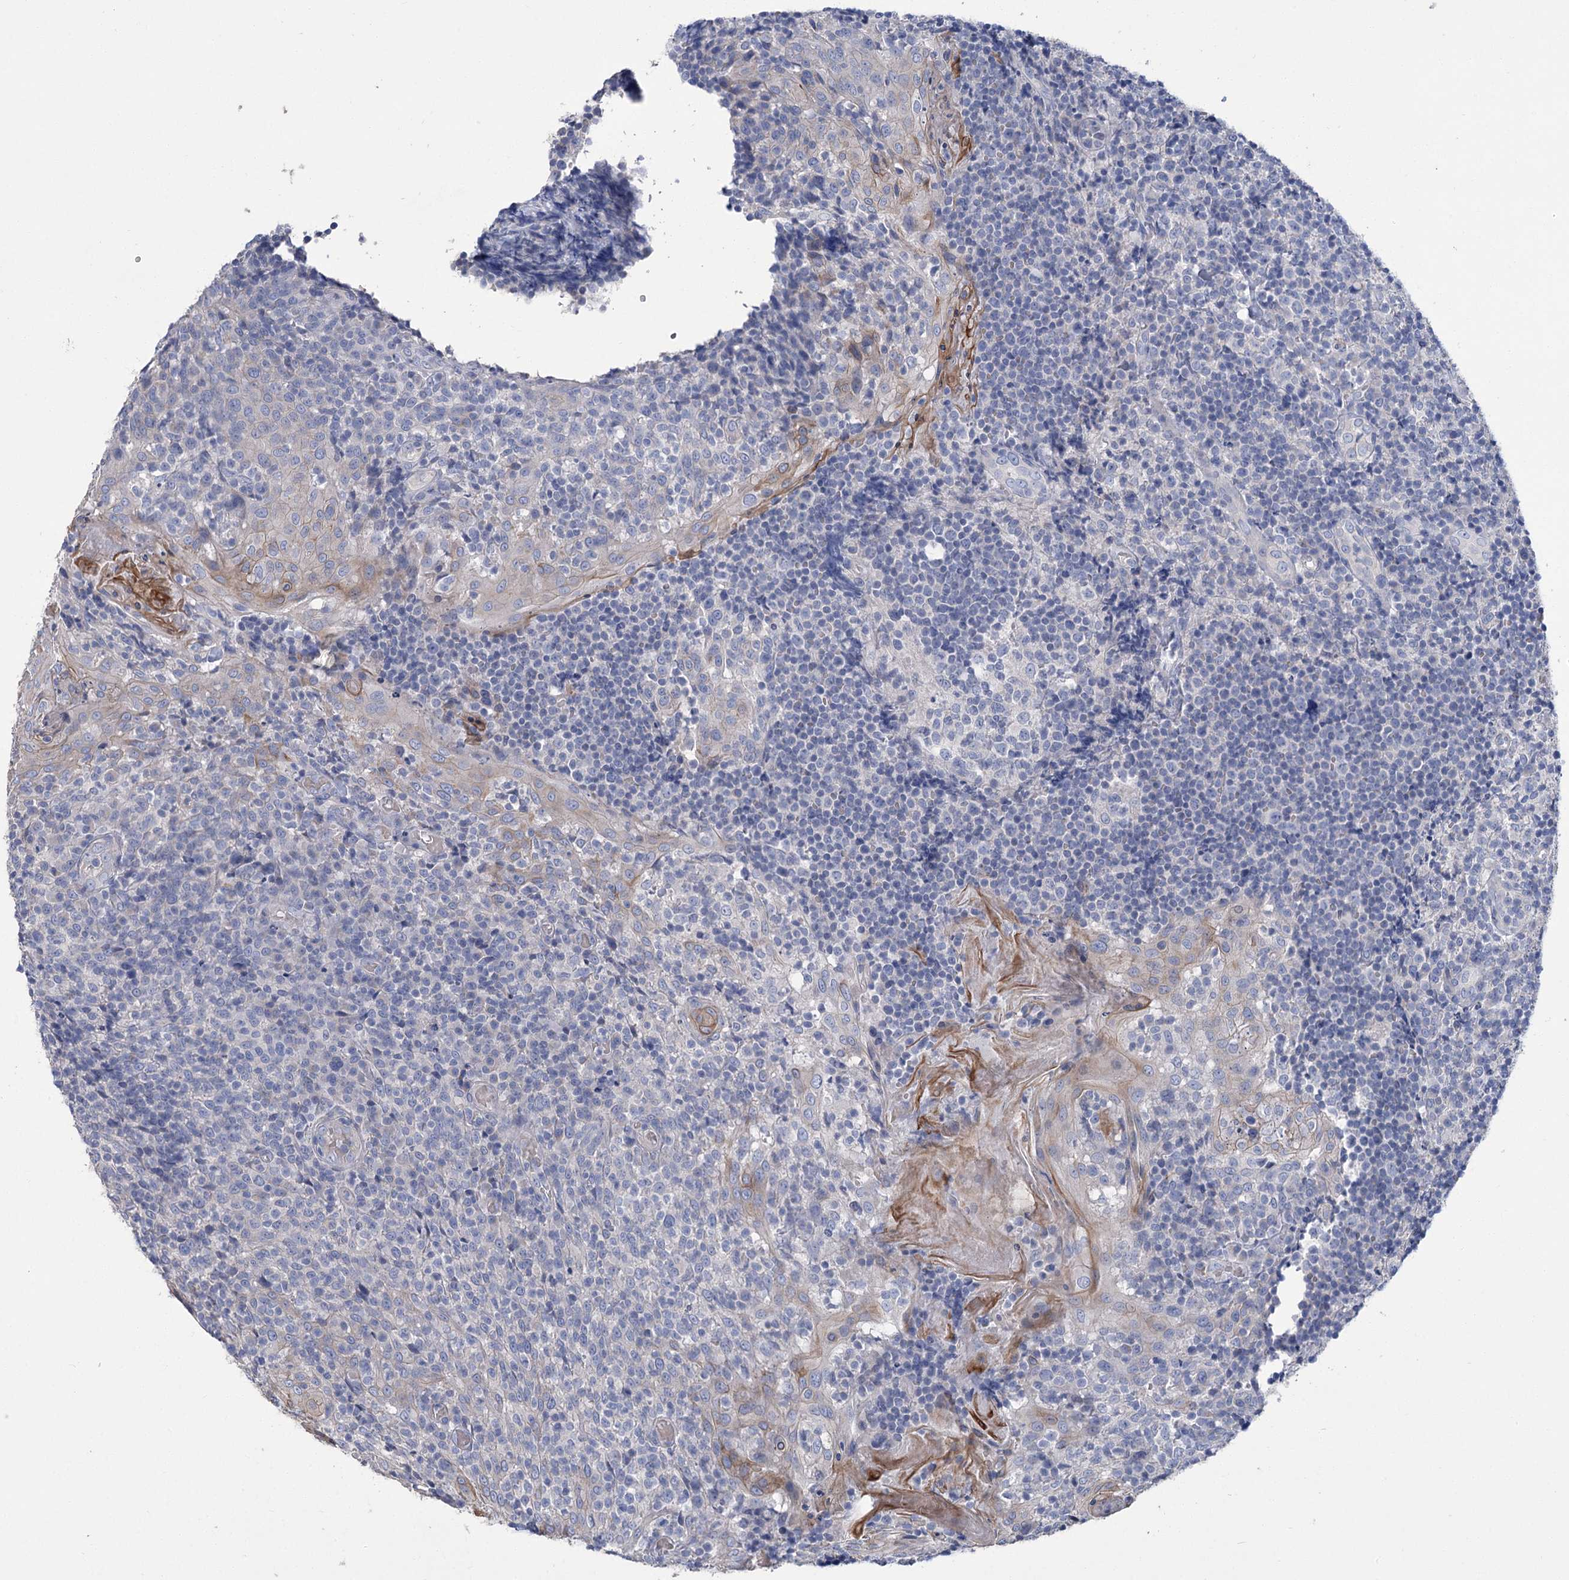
{"staining": {"intensity": "negative", "quantity": "none", "location": "none"}, "tissue": "tonsil", "cell_type": "Germinal center cells", "image_type": "normal", "snomed": [{"axis": "morphology", "description": "Normal tissue, NOS"}, {"axis": "topography", "description": "Tonsil"}], "caption": "Photomicrograph shows no protein positivity in germinal center cells of normal tonsil.", "gene": "SLC9A3", "patient": {"sex": "female", "age": 19}}